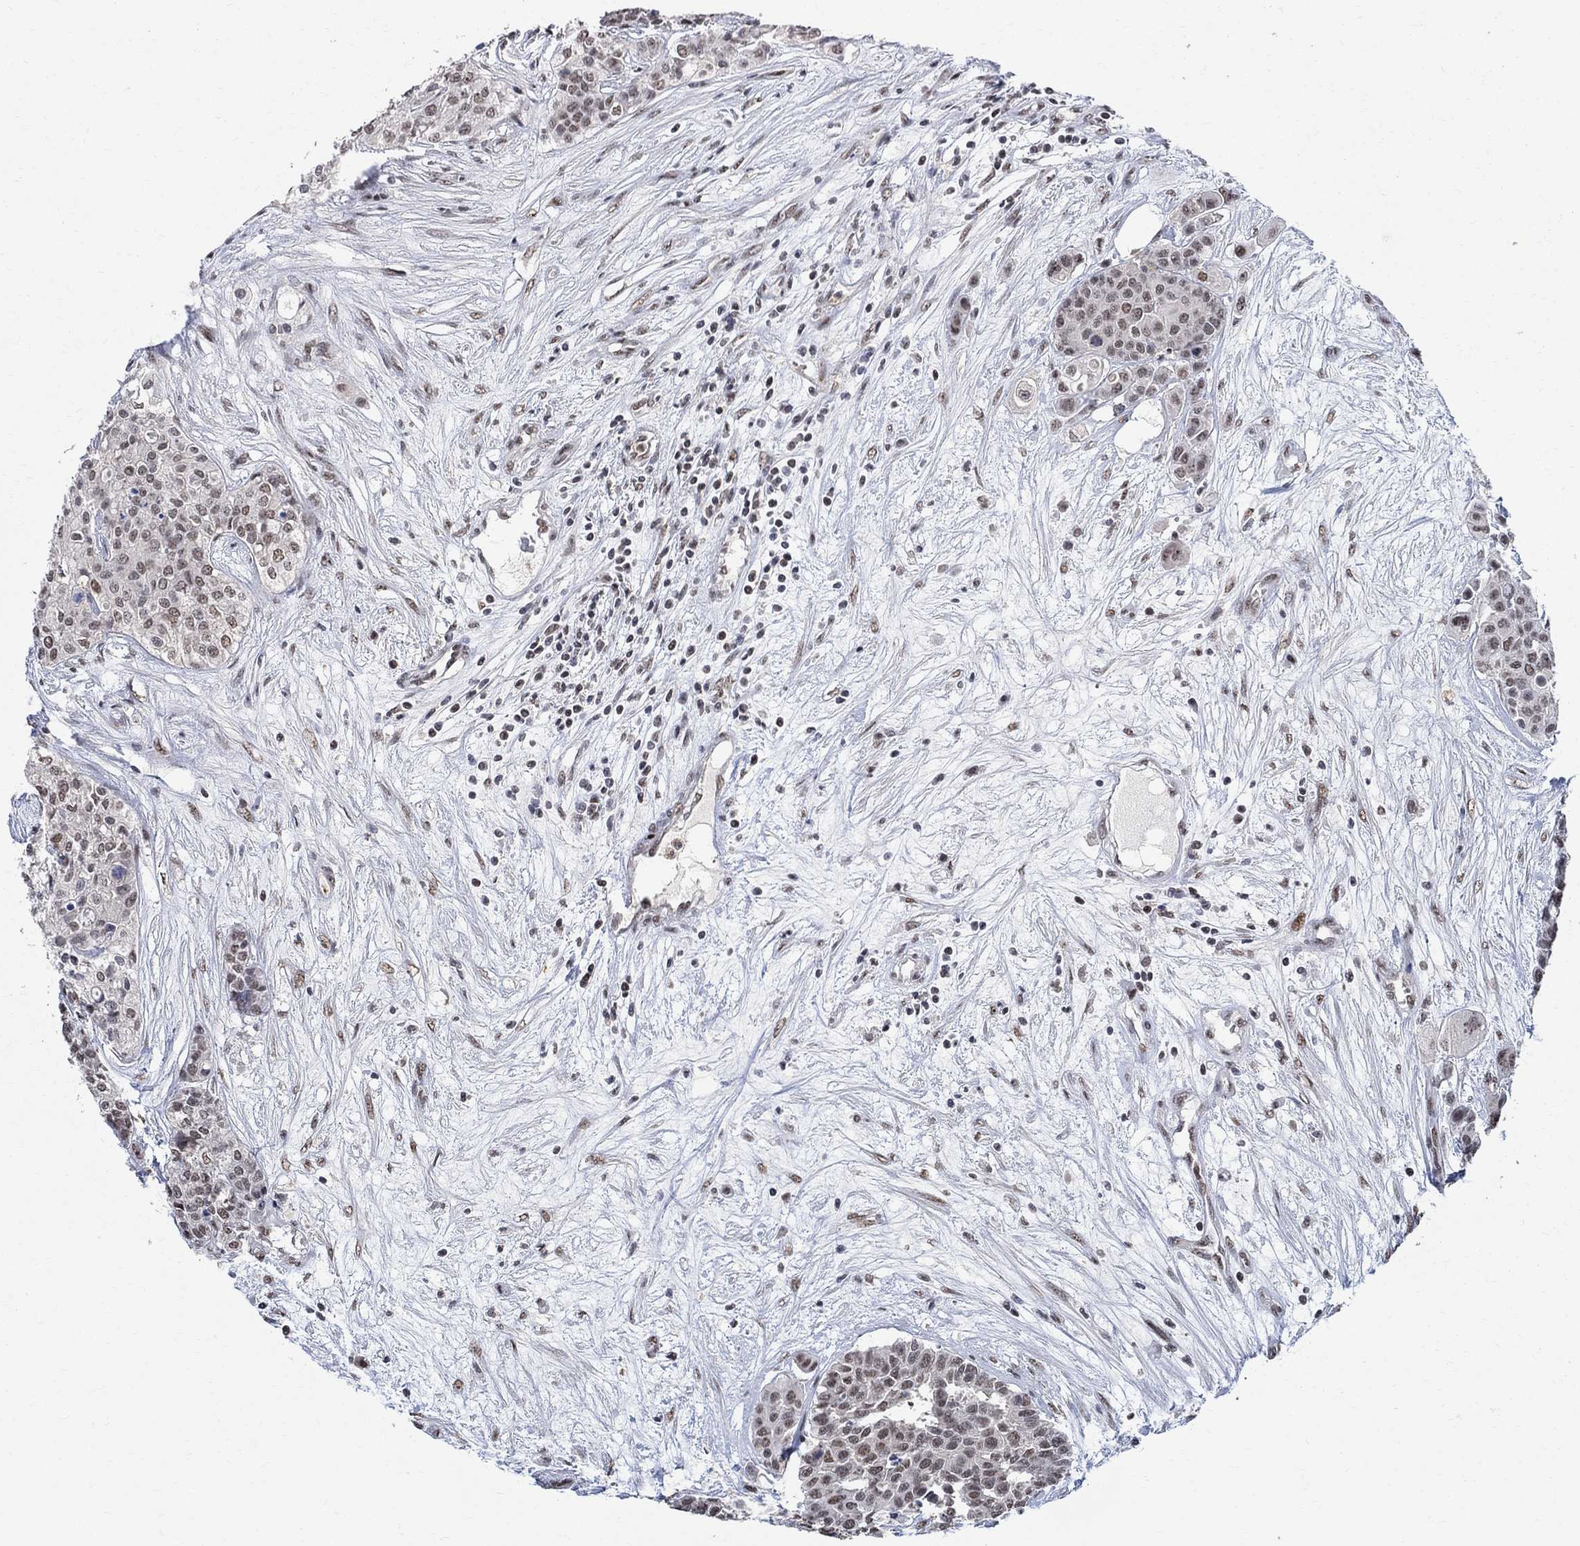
{"staining": {"intensity": "weak", "quantity": "25%-75%", "location": "nuclear"}, "tissue": "carcinoid", "cell_type": "Tumor cells", "image_type": "cancer", "snomed": [{"axis": "morphology", "description": "Carcinoid, malignant, NOS"}, {"axis": "topography", "description": "Colon"}], "caption": "Malignant carcinoid tissue reveals weak nuclear expression in about 25%-75% of tumor cells, visualized by immunohistochemistry.", "gene": "E4F1", "patient": {"sex": "male", "age": 81}}